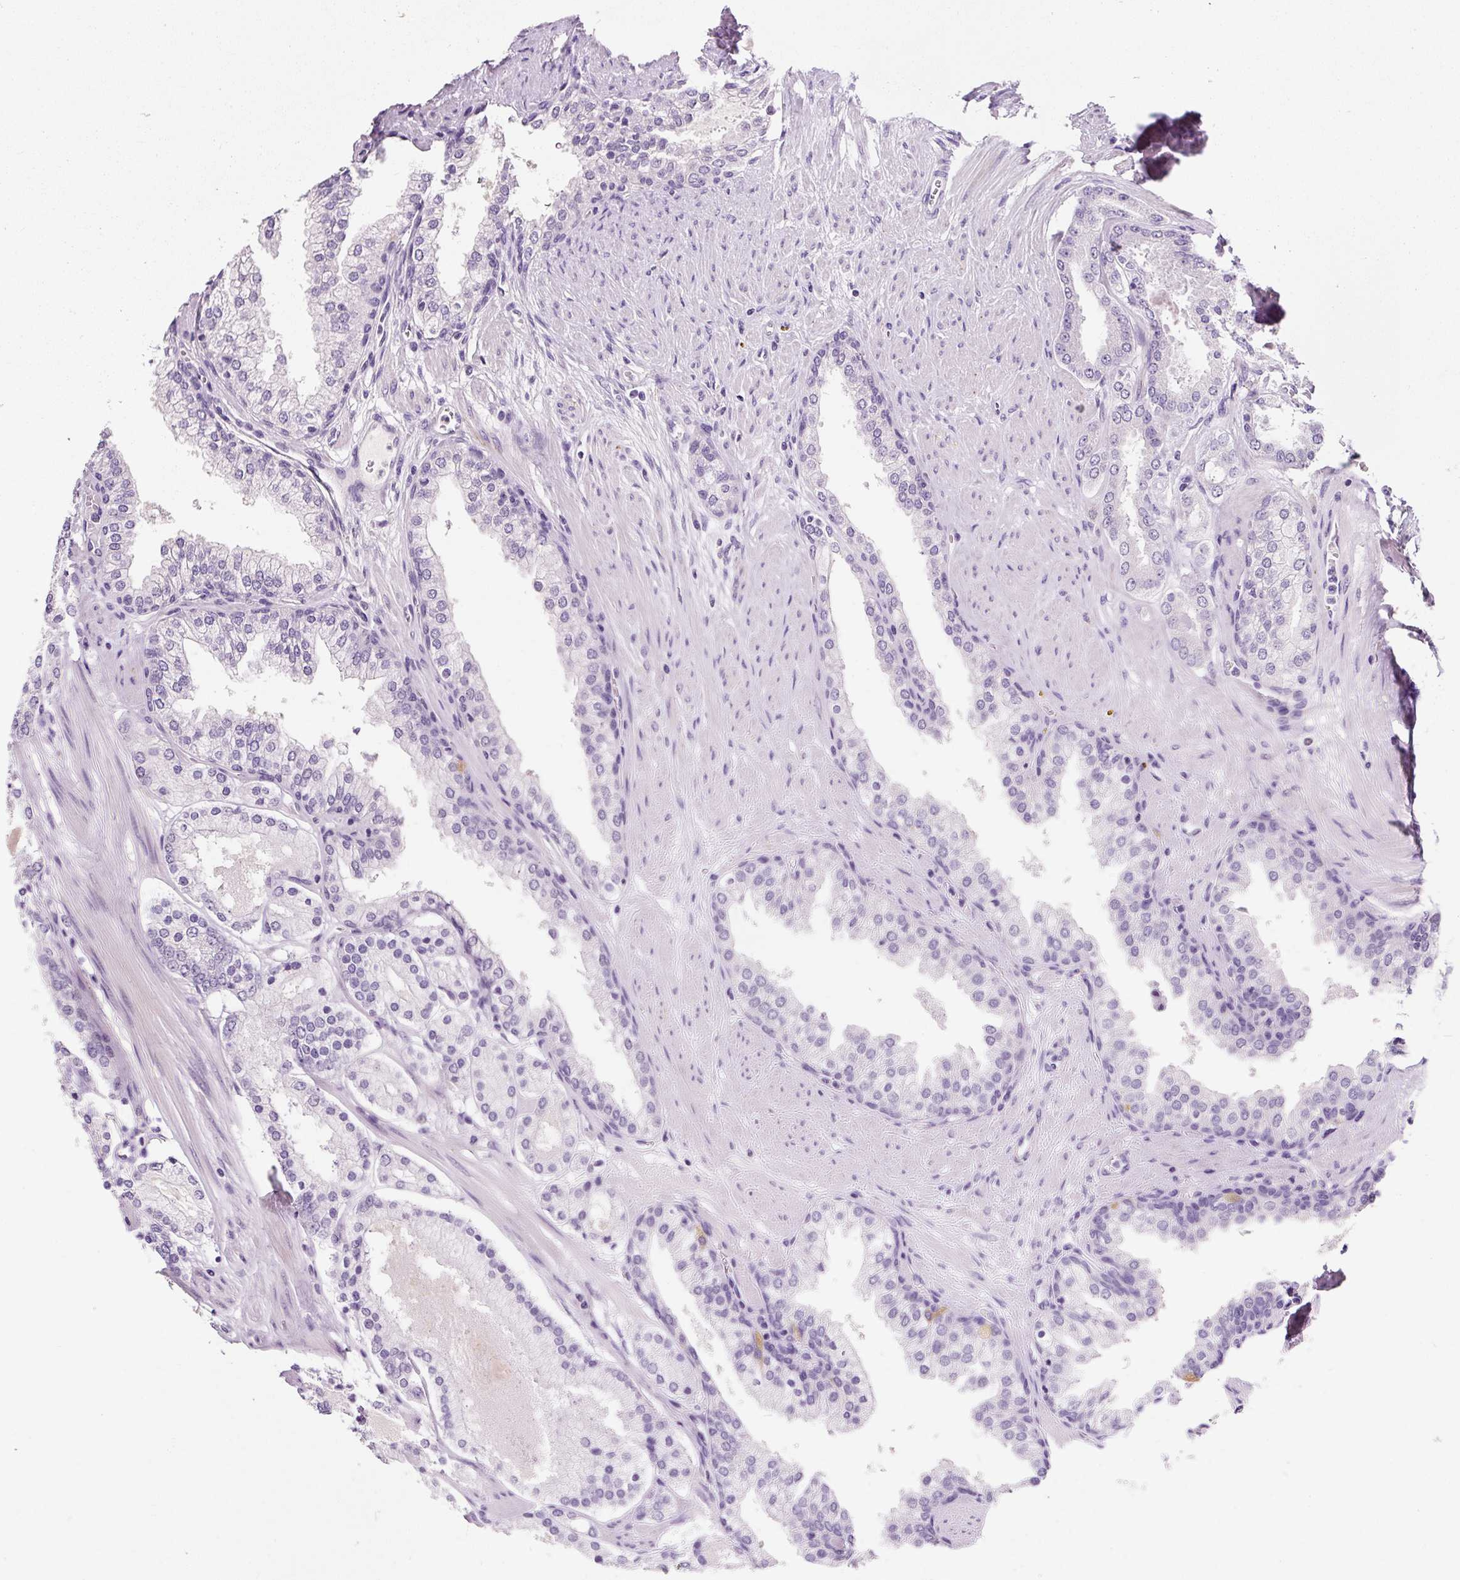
{"staining": {"intensity": "negative", "quantity": "none", "location": "none"}, "tissue": "prostate cancer", "cell_type": "Tumor cells", "image_type": "cancer", "snomed": [{"axis": "morphology", "description": "Adenocarcinoma, Low grade"}, {"axis": "topography", "description": "Prostate"}], "caption": "Prostate cancer was stained to show a protein in brown. There is no significant positivity in tumor cells.", "gene": "SYP", "patient": {"sex": "male", "age": 42}}